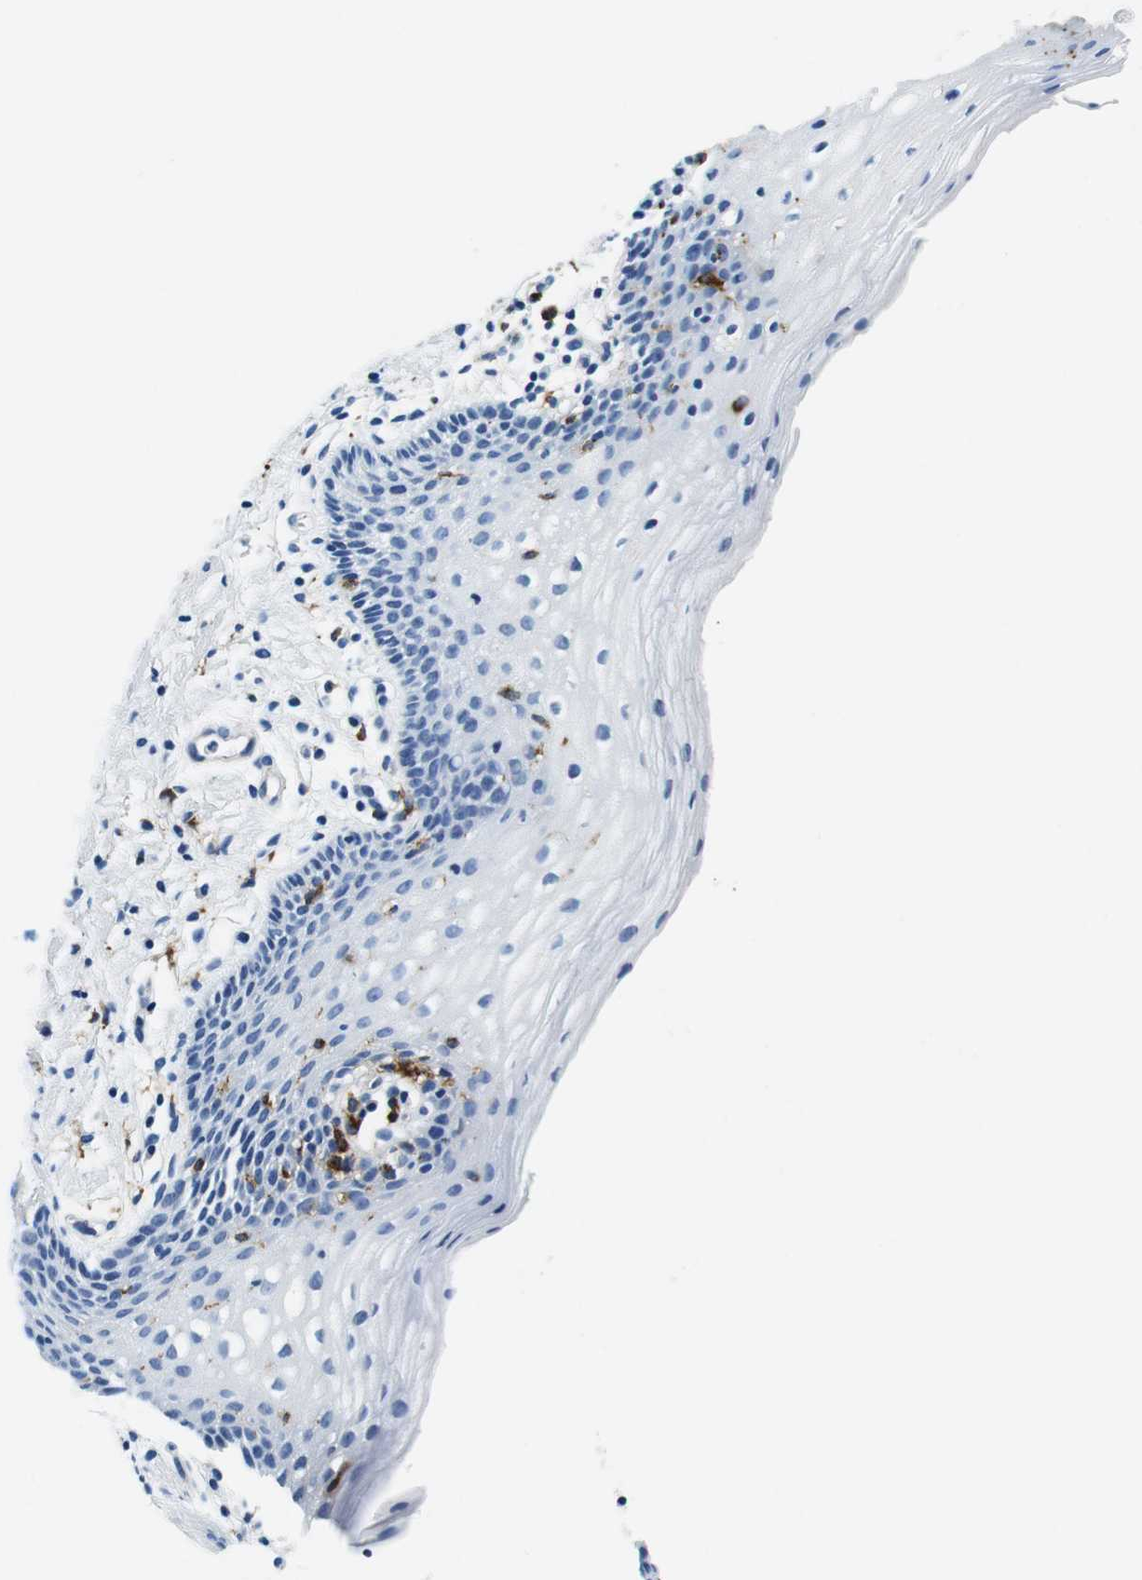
{"staining": {"intensity": "negative", "quantity": "none", "location": "none"}, "tissue": "vagina", "cell_type": "Squamous epithelial cells", "image_type": "normal", "snomed": [{"axis": "morphology", "description": "Normal tissue, NOS"}, {"axis": "topography", "description": "Vagina"}], "caption": "High power microscopy image of an IHC photomicrograph of normal vagina, revealing no significant positivity in squamous epithelial cells.", "gene": "HLA", "patient": {"sex": "female", "age": 55}}